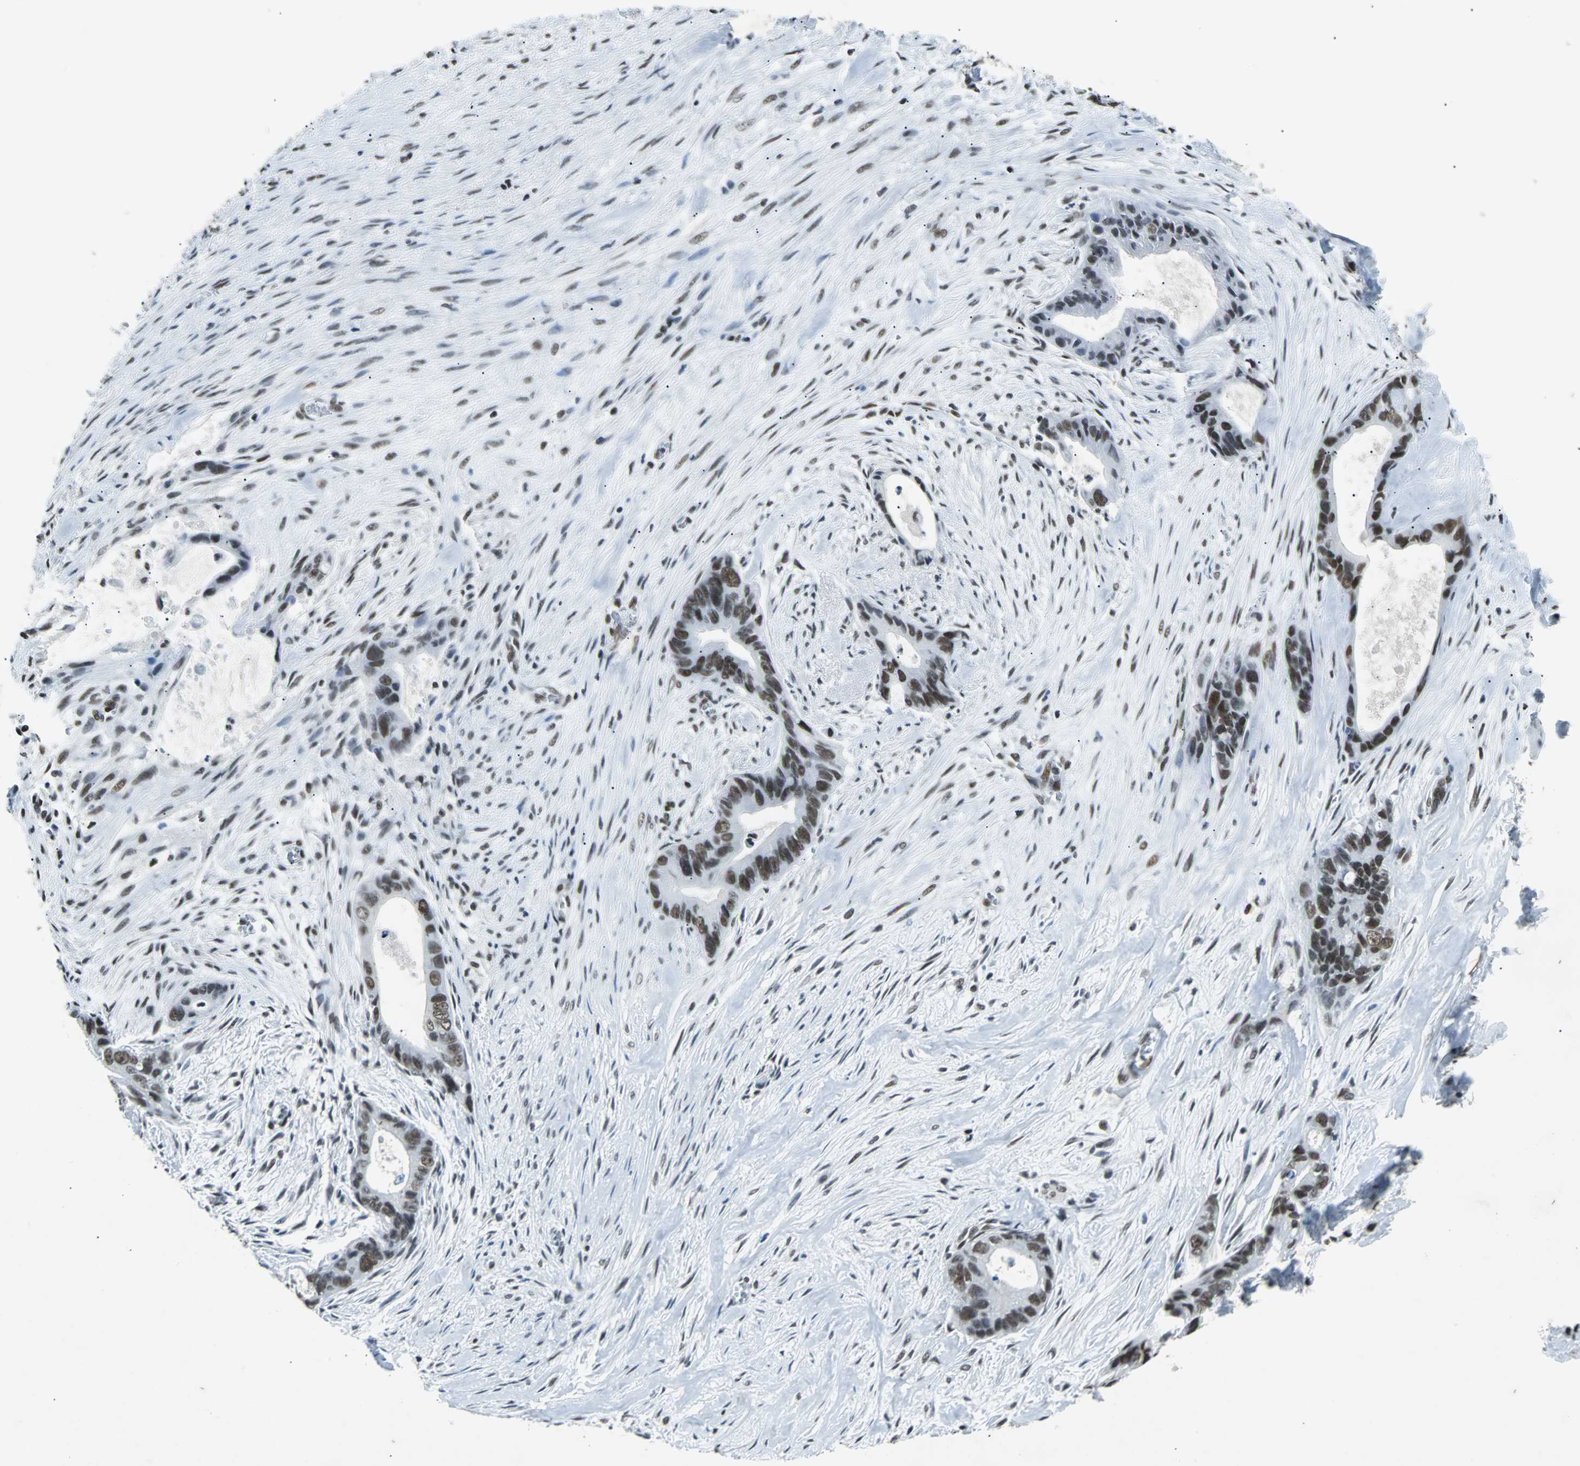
{"staining": {"intensity": "strong", "quantity": ">75%", "location": "nuclear"}, "tissue": "liver cancer", "cell_type": "Tumor cells", "image_type": "cancer", "snomed": [{"axis": "morphology", "description": "Cholangiocarcinoma"}, {"axis": "topography", "description": "Liver"}], "caption": "Immunohistochemistry (IHC) of human liver cholangiocarcinoma shows high levels of strong nuclear staining in approximately >75% of tumor cells. The protein of interest is stained brown, and the nuclei are stained in blue (DAB (3,3'-diaminobenzidine) IHC with brightfield microscopy, high magnification).", "gene": "GATAD2A", "patient": {"sex": "female", "age": 55}}